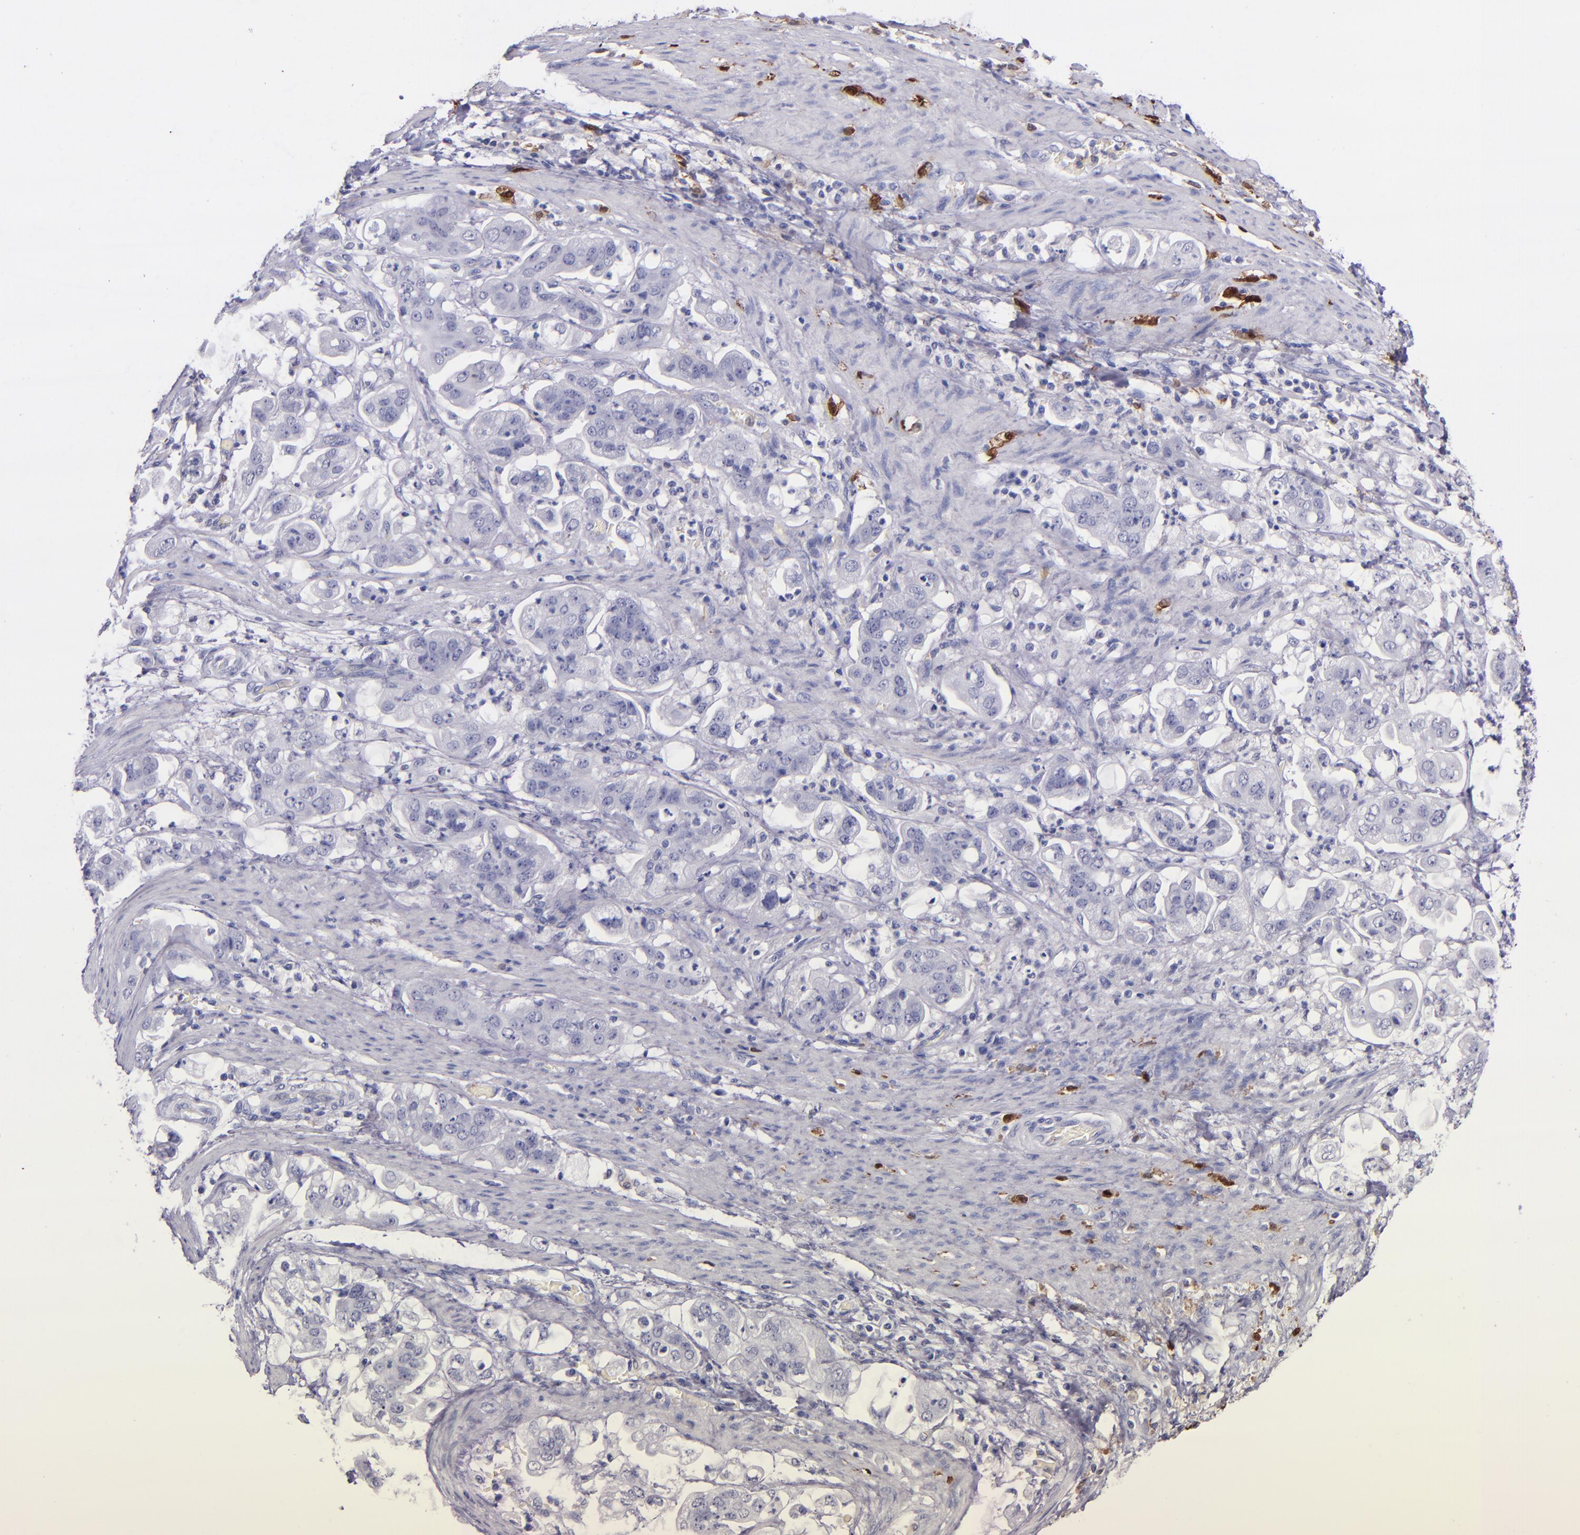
{"staining": {"intensity": "negative", "quantity": "none", "location": "none"}, "tissue": "stomach cancer", "cell_type": "Tumor cells", "image_type": "cancer", "snomed": [{"axis": "morphology", "description": "Adenocarcinoma, NOS"}, {"axis": "topography", "description": "Stomach"}], "caption": "The micrograph exhibits no significant expression in tumor cells of adenocarcinoma (stomach). The staining was performed using DAB to visualize the protein expression in brown, while the nuclei were stained in blue with hematoxylin (Magnification: 20x).", "gene": "F13A1", "patient": {"sex": "male", "age": 62}}